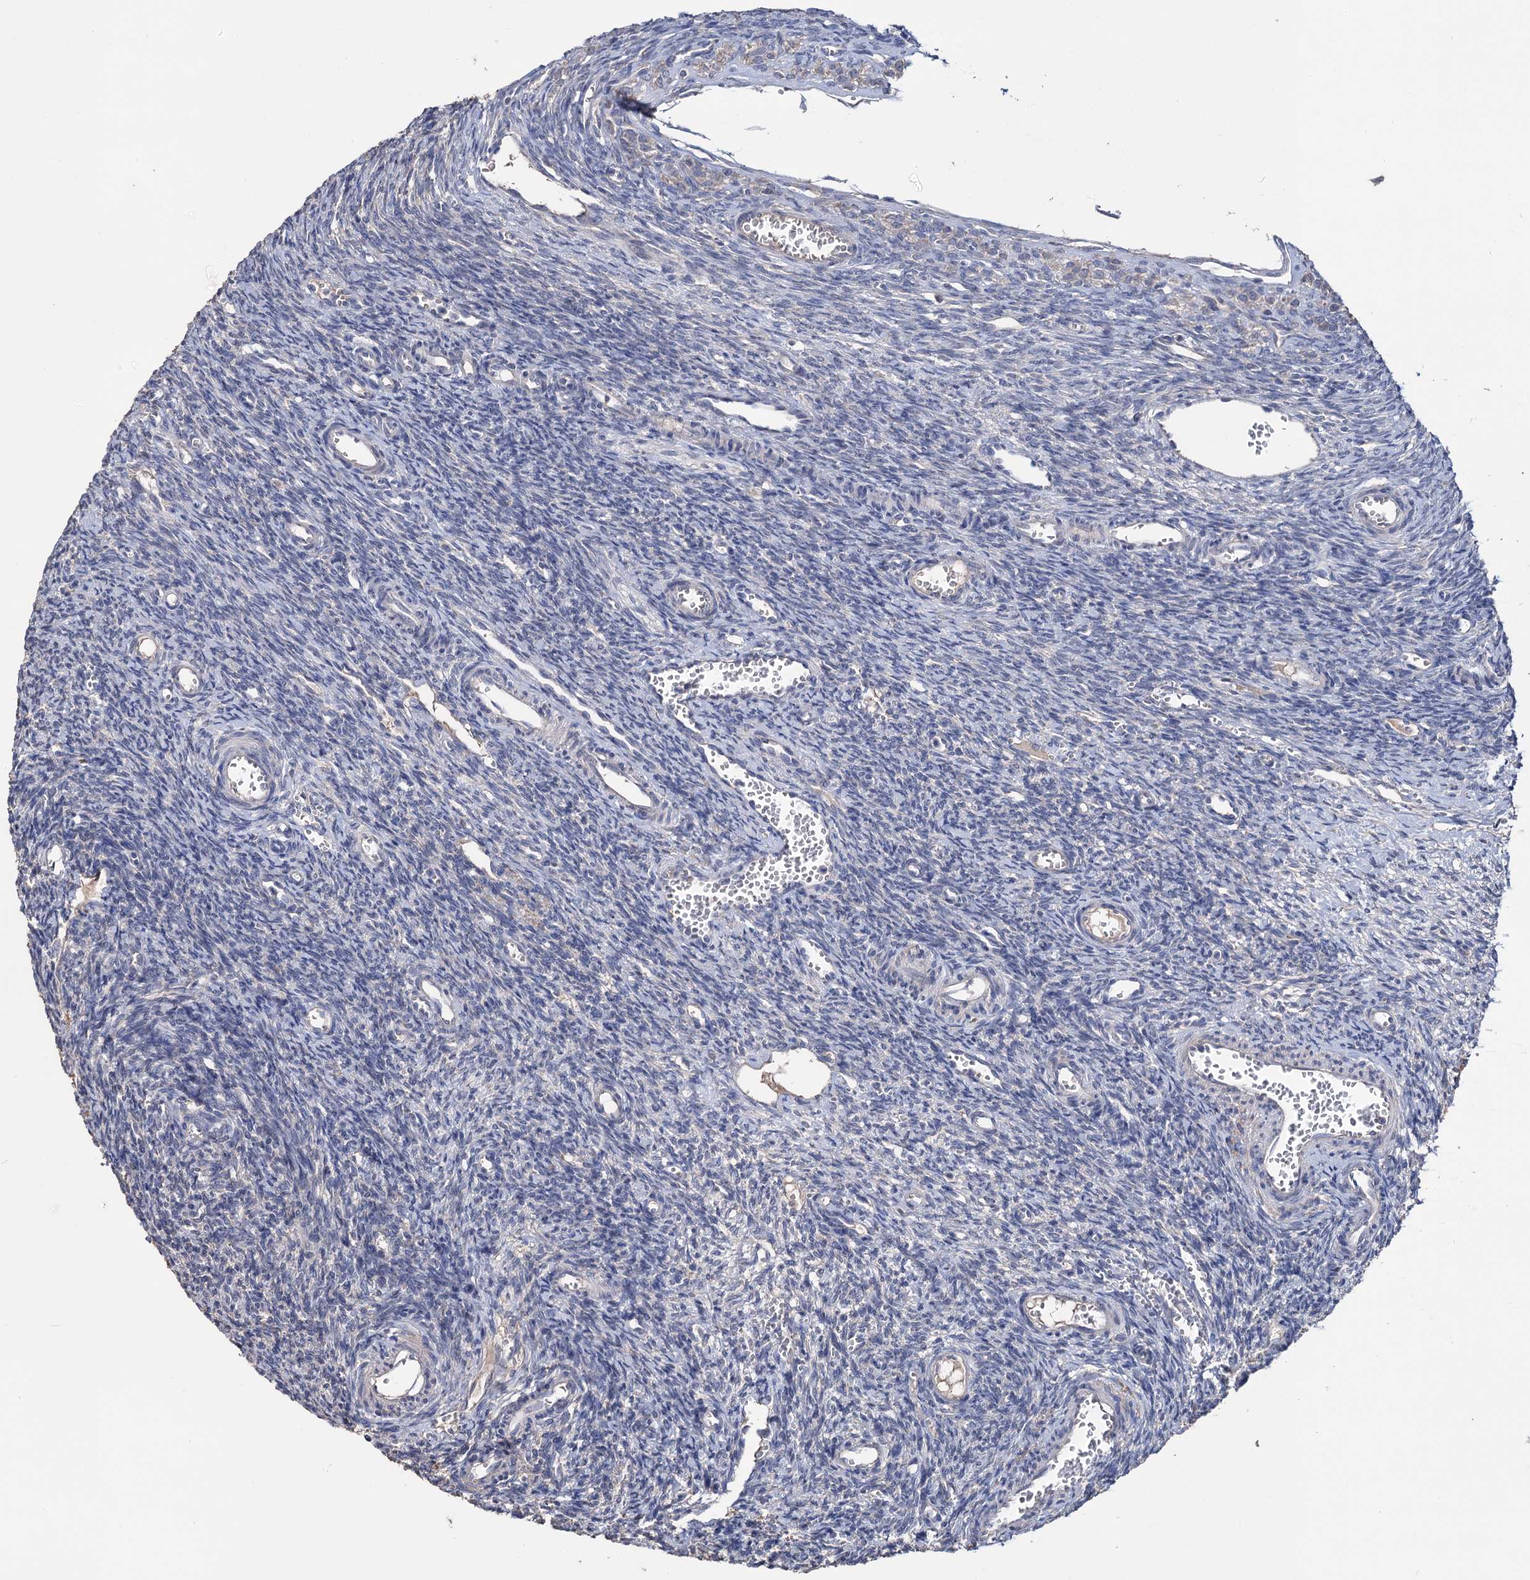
{"staining": {"intensity": "negative", "quantity": "none", "location": "none"}, "tissue": "ovary", "cell_type": "Ovarian stroma cells", "image_type": "normal", "snomed": [{"axis": "morphology", "description": "Normal tissue, NOS"}, {"axis": "topography", "description": "Ovary"}], "caption": "Ovarian stroma cells show no significant protein staining in benign ovary.", "gene": "EPB41L5", "patient": {"sex": "female", "age": 39}}